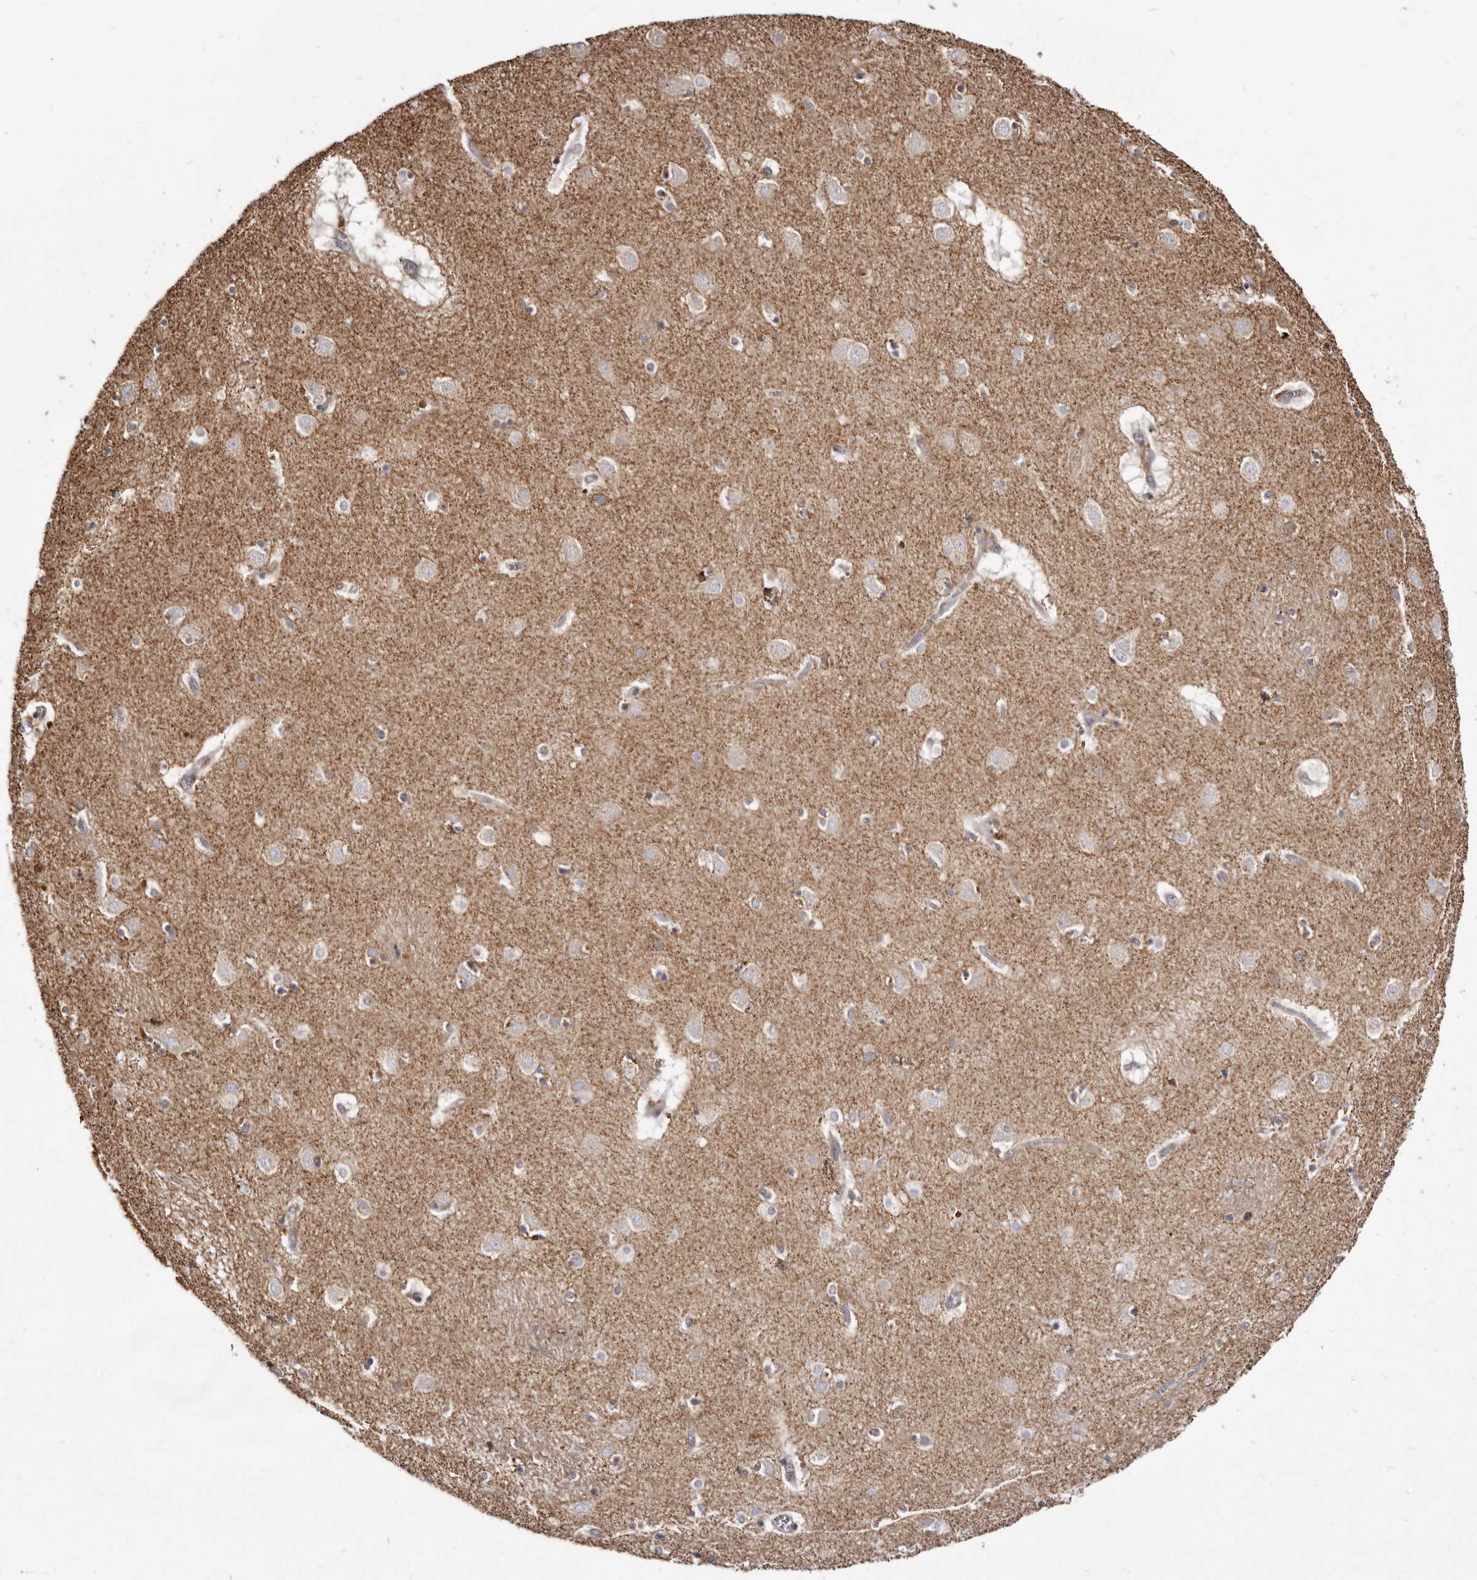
{"staining": {"intensity": "moderate", "quantity": "<25%", "location": "cytoplasmic/membranous"}, "tissue": "caudate", "cell_type": "Glial cells", "image_type": "normal", "snomed": [{"axis": "morphology", "description": "Normal tissue, NOS"}, {"axis": "topography", "description": "Lateral ventricle wall"}], "caption": "Human caudate stained with a brown dye displays moderate cytoplasmic/membranous positive staining in approximately <25% of glial cells.", "gene": "TPD52", "patient": {"sex": "male", "age": 70}}